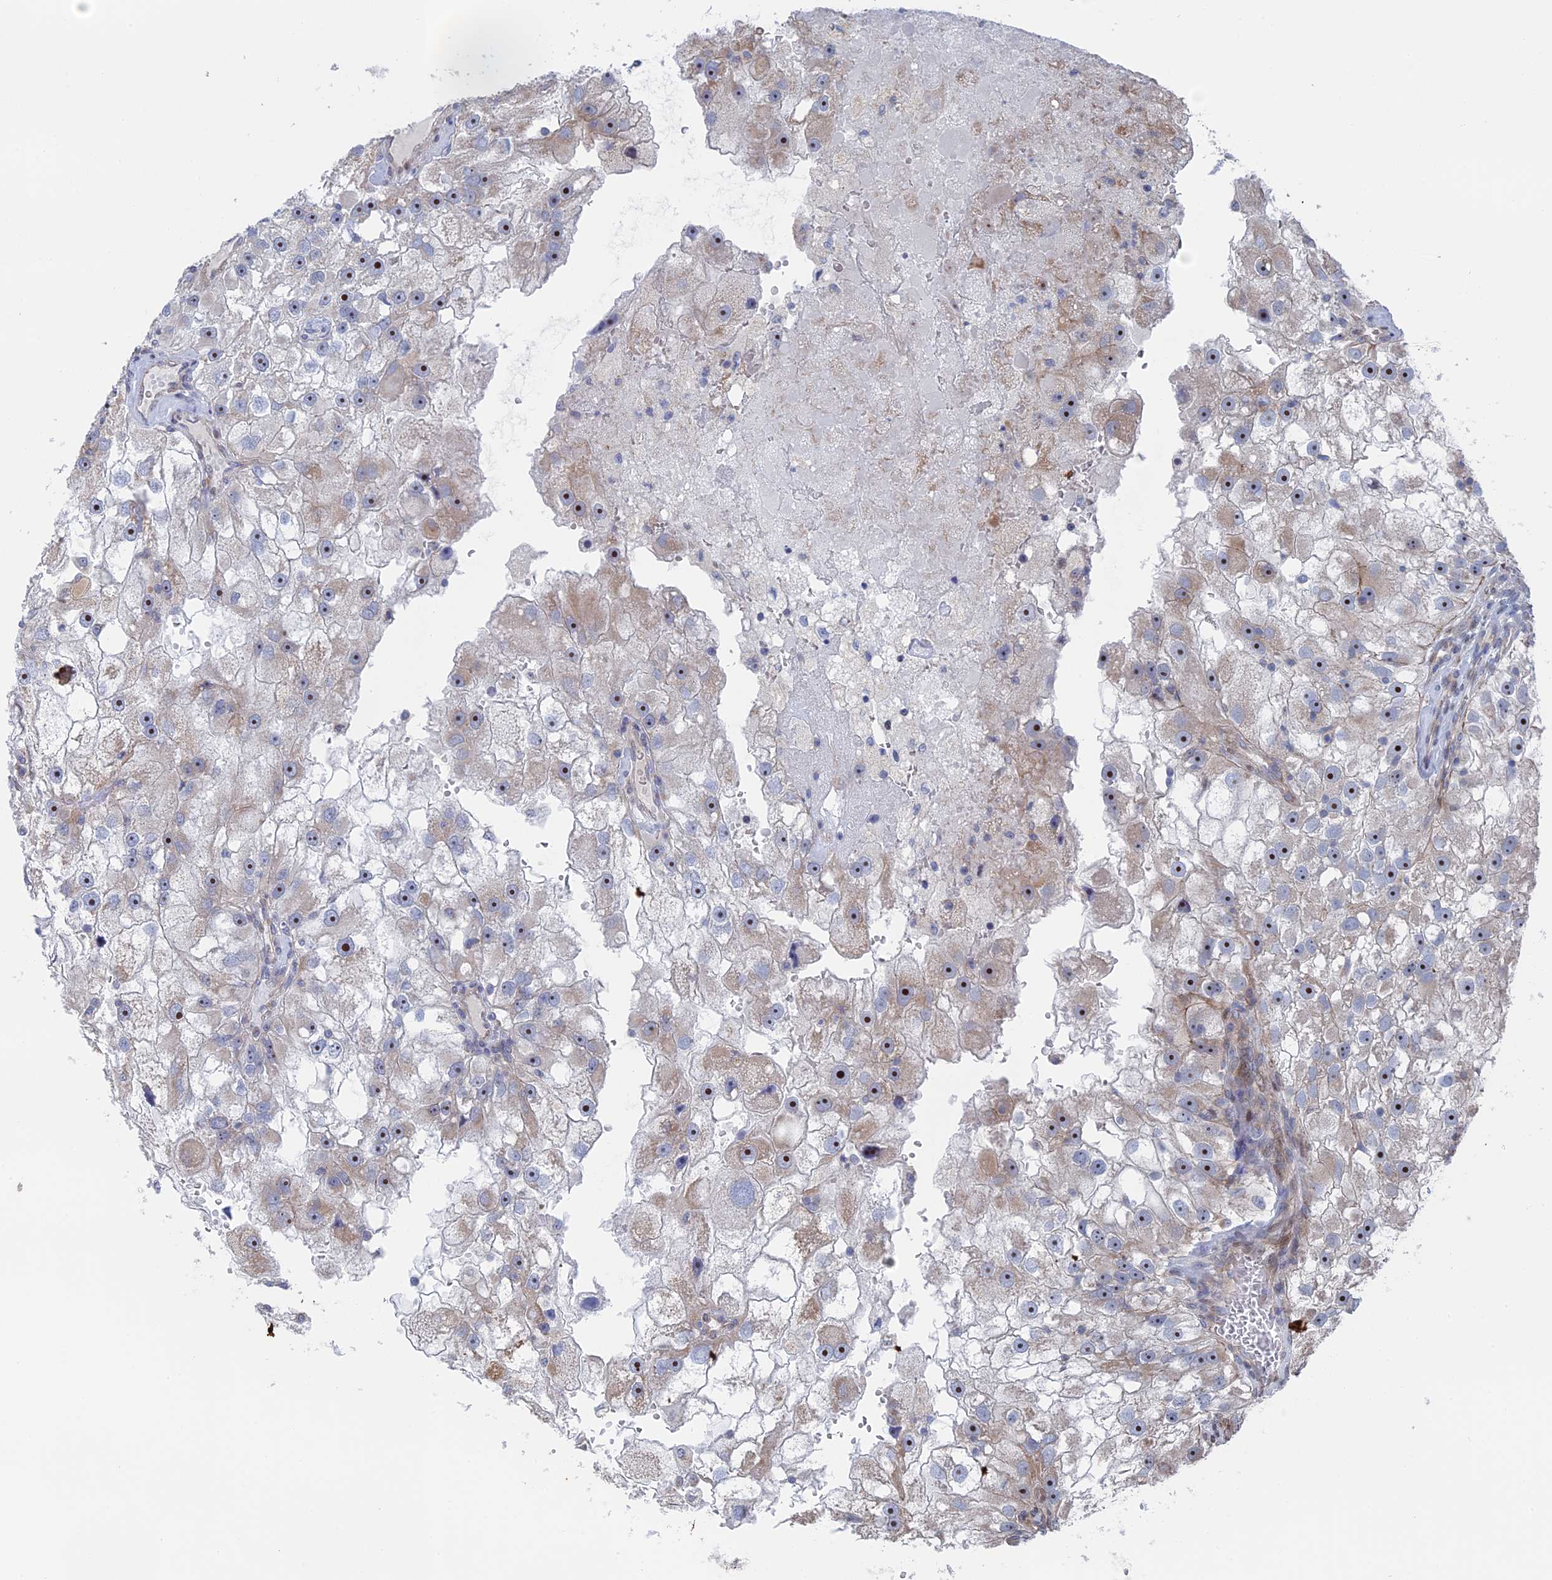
{"staining": {"intensity": "moderate", "quantity": "25%-75%", "location": "nuclear"}, "tissue": "renal cancer", "cell_type": "Tumor cells", "image_type": "cancer", "snomed": [{"axis": "morphology", "description": "Adenocarcinoma, NOS"}, {"axis": "topography", "description": "Kidney"}], "caption": "High-magnification brightfield microscopy of renal adenocarcinoma stained with DAB (3,3'-diaminobenzidine) (brown) and counterstained with hematoxylin (blue). tumor cells exhibit moderate nuclear staining is present in about25%-75% of cells.", "gene": "IL7", "patient": {"sex": "male", "age": 63}}